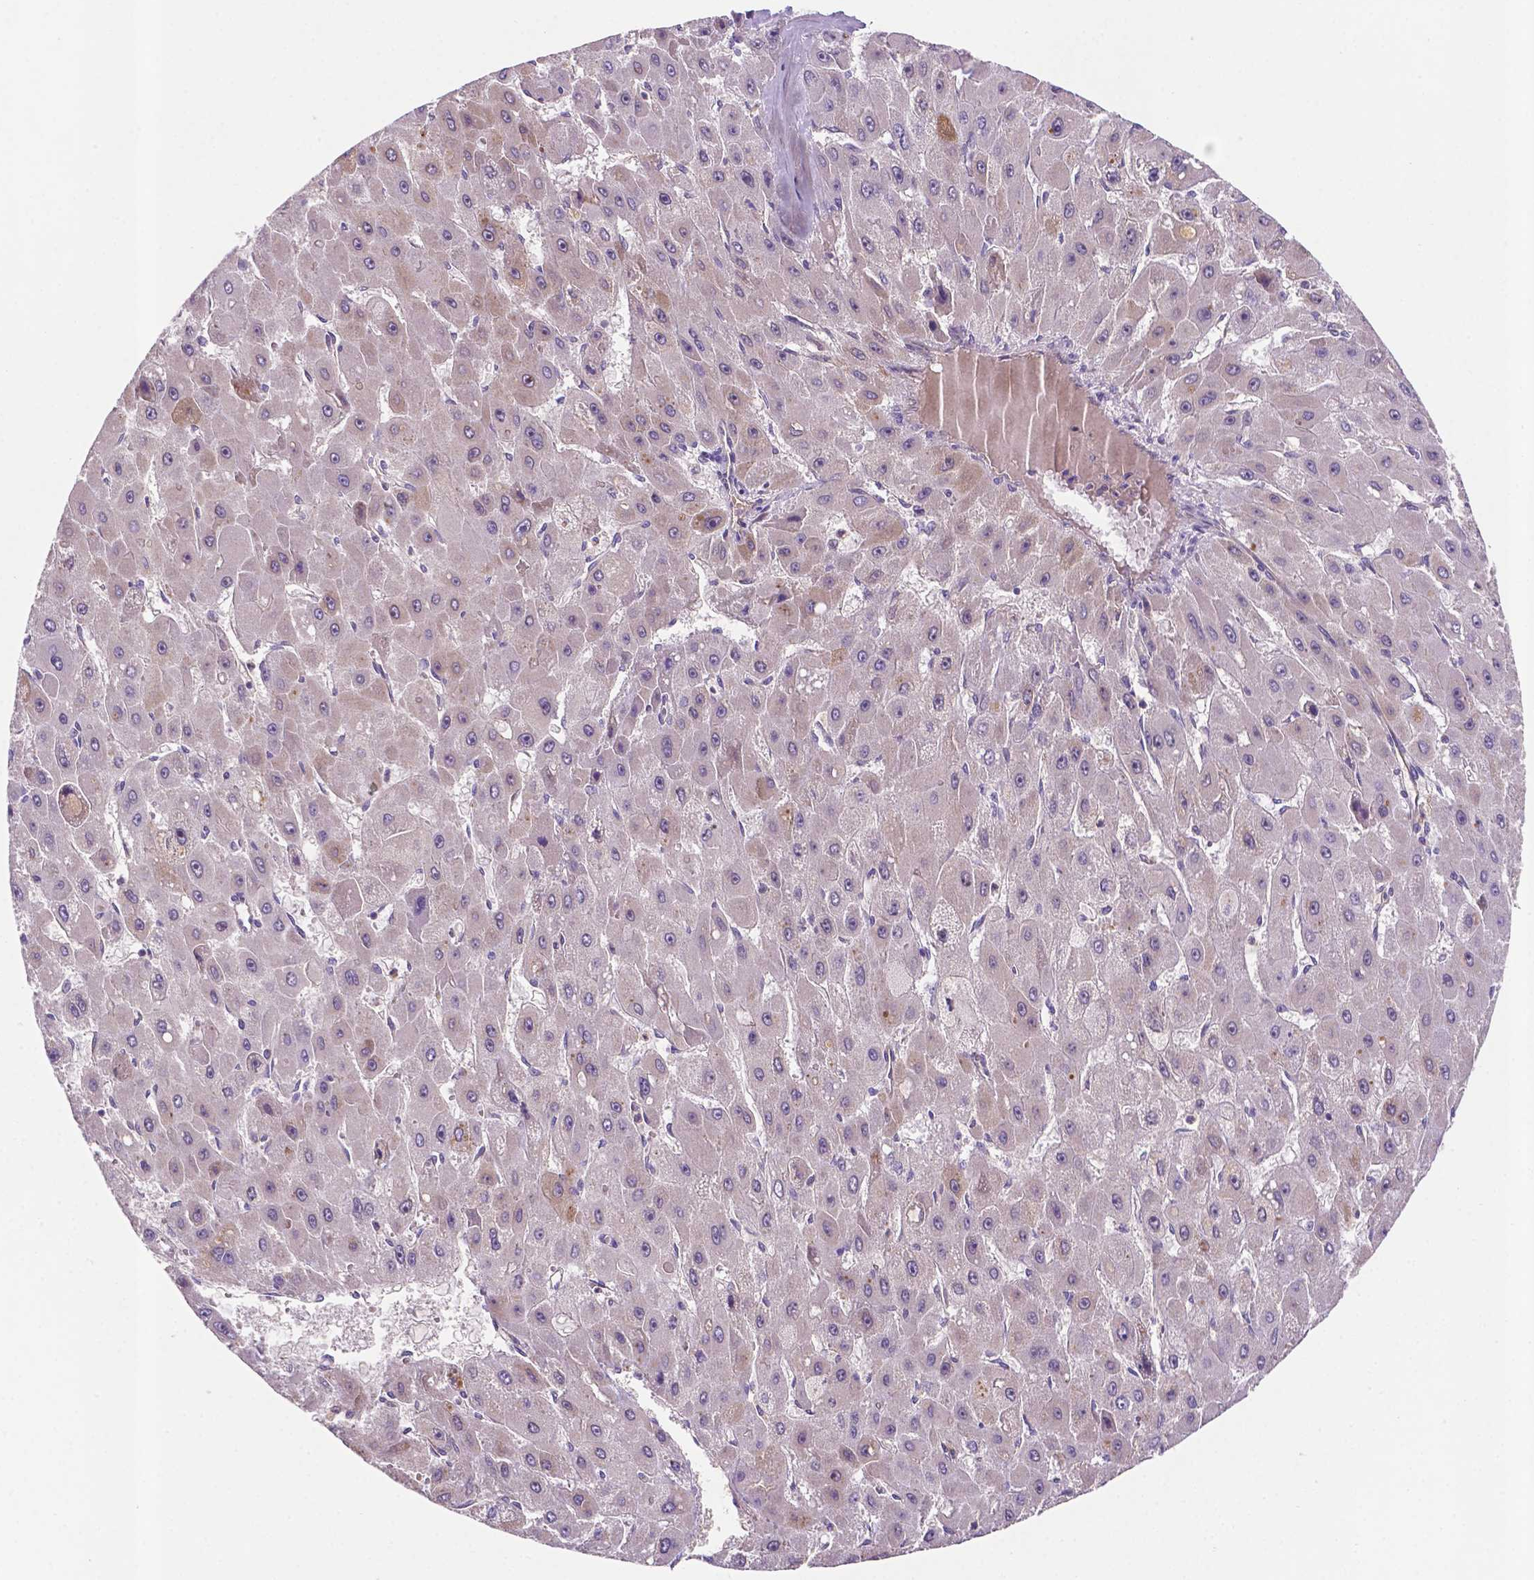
{"staining": {"intensity": "moderate", "quantity": "<25%", "location": "cytoplasmic/membranous"}, "tissue": "liver cancer", "cell_type": "Tumor cells", "image_type": "cancer", "snomed": [{"axis": "morphology", "description": "Carcinoma, Hepatocellular, NOS"}, {"axis": "topography", "description": "Liver"}], "caption": "Immunohistochemistry of hepatocellular carcinoma (liver) reveals low levels of moderate cytoplasmic/membranous expression in about <25% of tumor cells. The staining is performed using DAB (3,3'-diaminobenzidine) brown chromogen to label protein expression. The nuclei are counter-stained blue using hematoxylin.", "gene": "TM4SF20", "patient": {"sex": "female", "age": 25}}